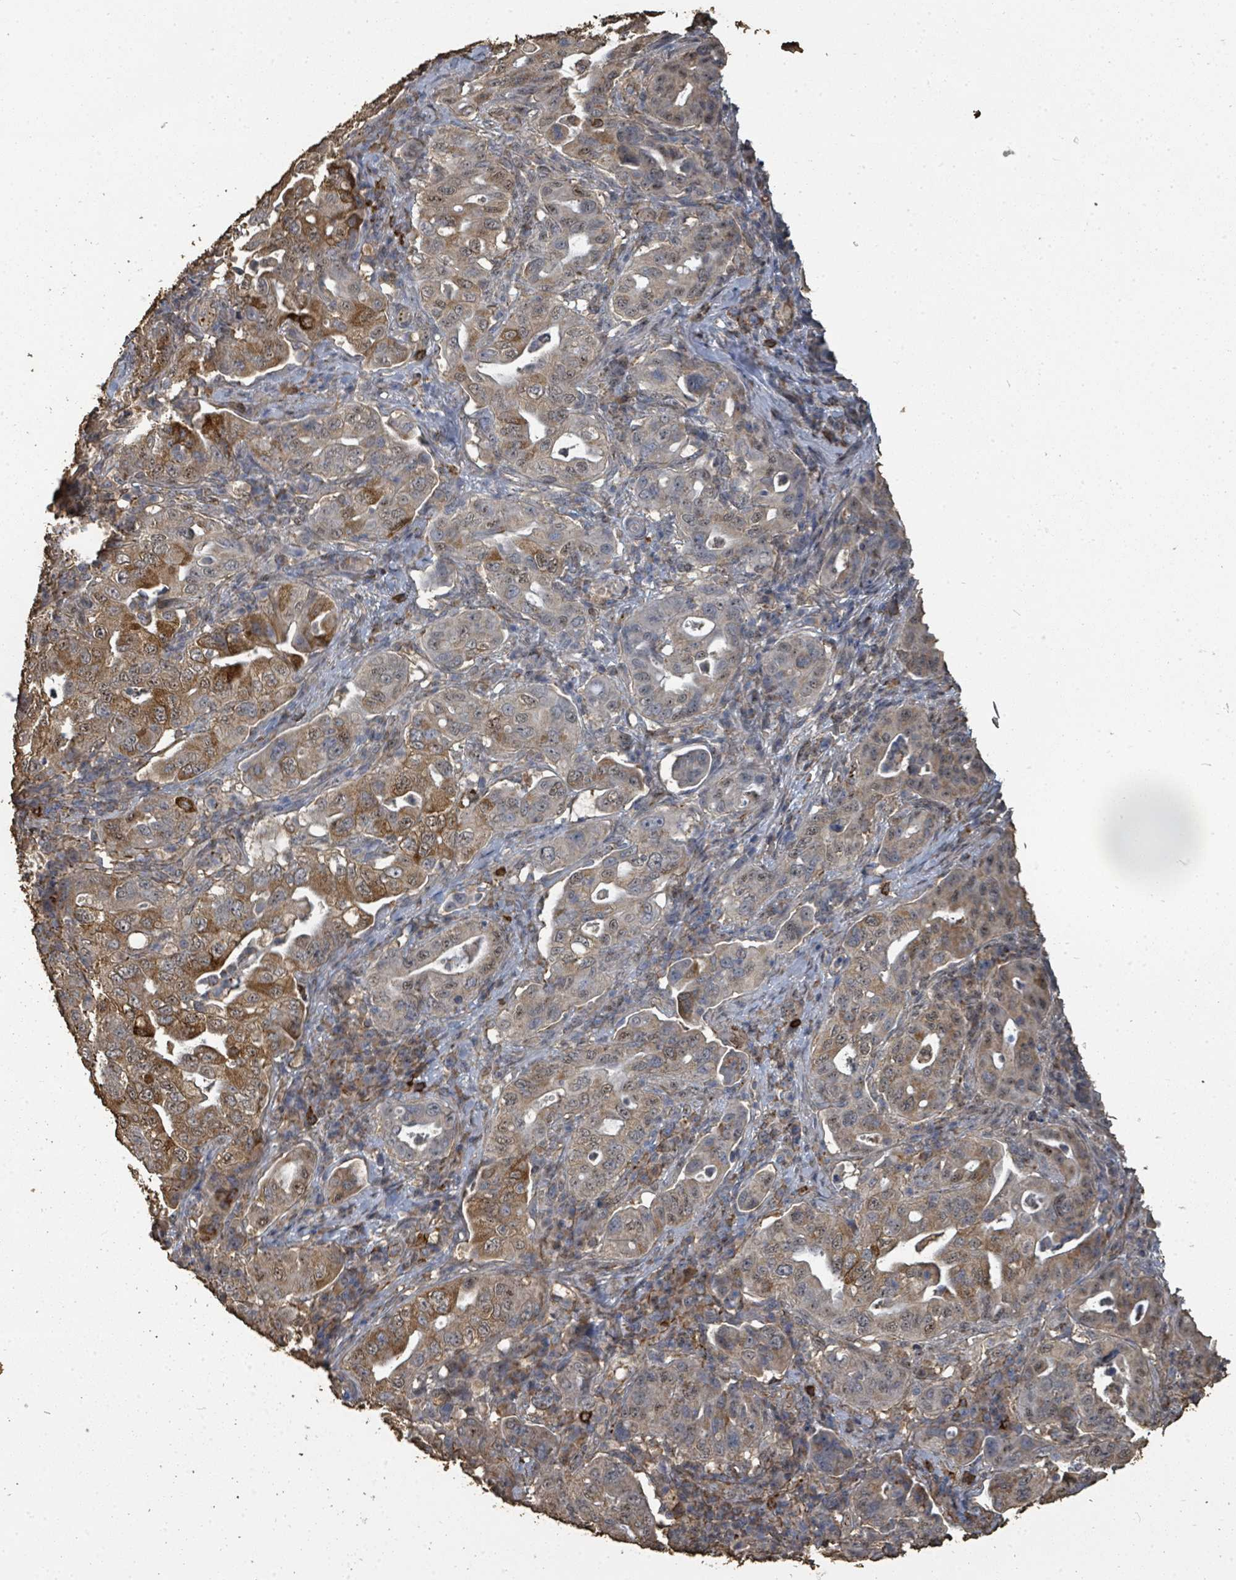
{"staining": {"intensity": "moderate", "quantity": "25%-75%", "location": "cytoplasmic/membranous,nuclear"}, "tissue": "pancreatic cancer", "cell_type": "Tumor cells", "image_type": "cancer", "snomed": [{"axis": "morphology", "description": "Normal tissue, NOS"}, {"axis": "morphology", "description": "Adenocarcinoma, NOS"}, {"axis": "topography", "description": "Lymph node"}, {"axis": "topography", "description": "Pancreas"}], "caption": "This is a histology image of immunohistochemistry (IHC) staining of pancreatic adenocarcinoma, which shows moderate expression in the cytoplasmic/membranous and nuclear of tumor cells.", "gene": "C6orf52", "patient": {"sex": "female", "age": 67}}